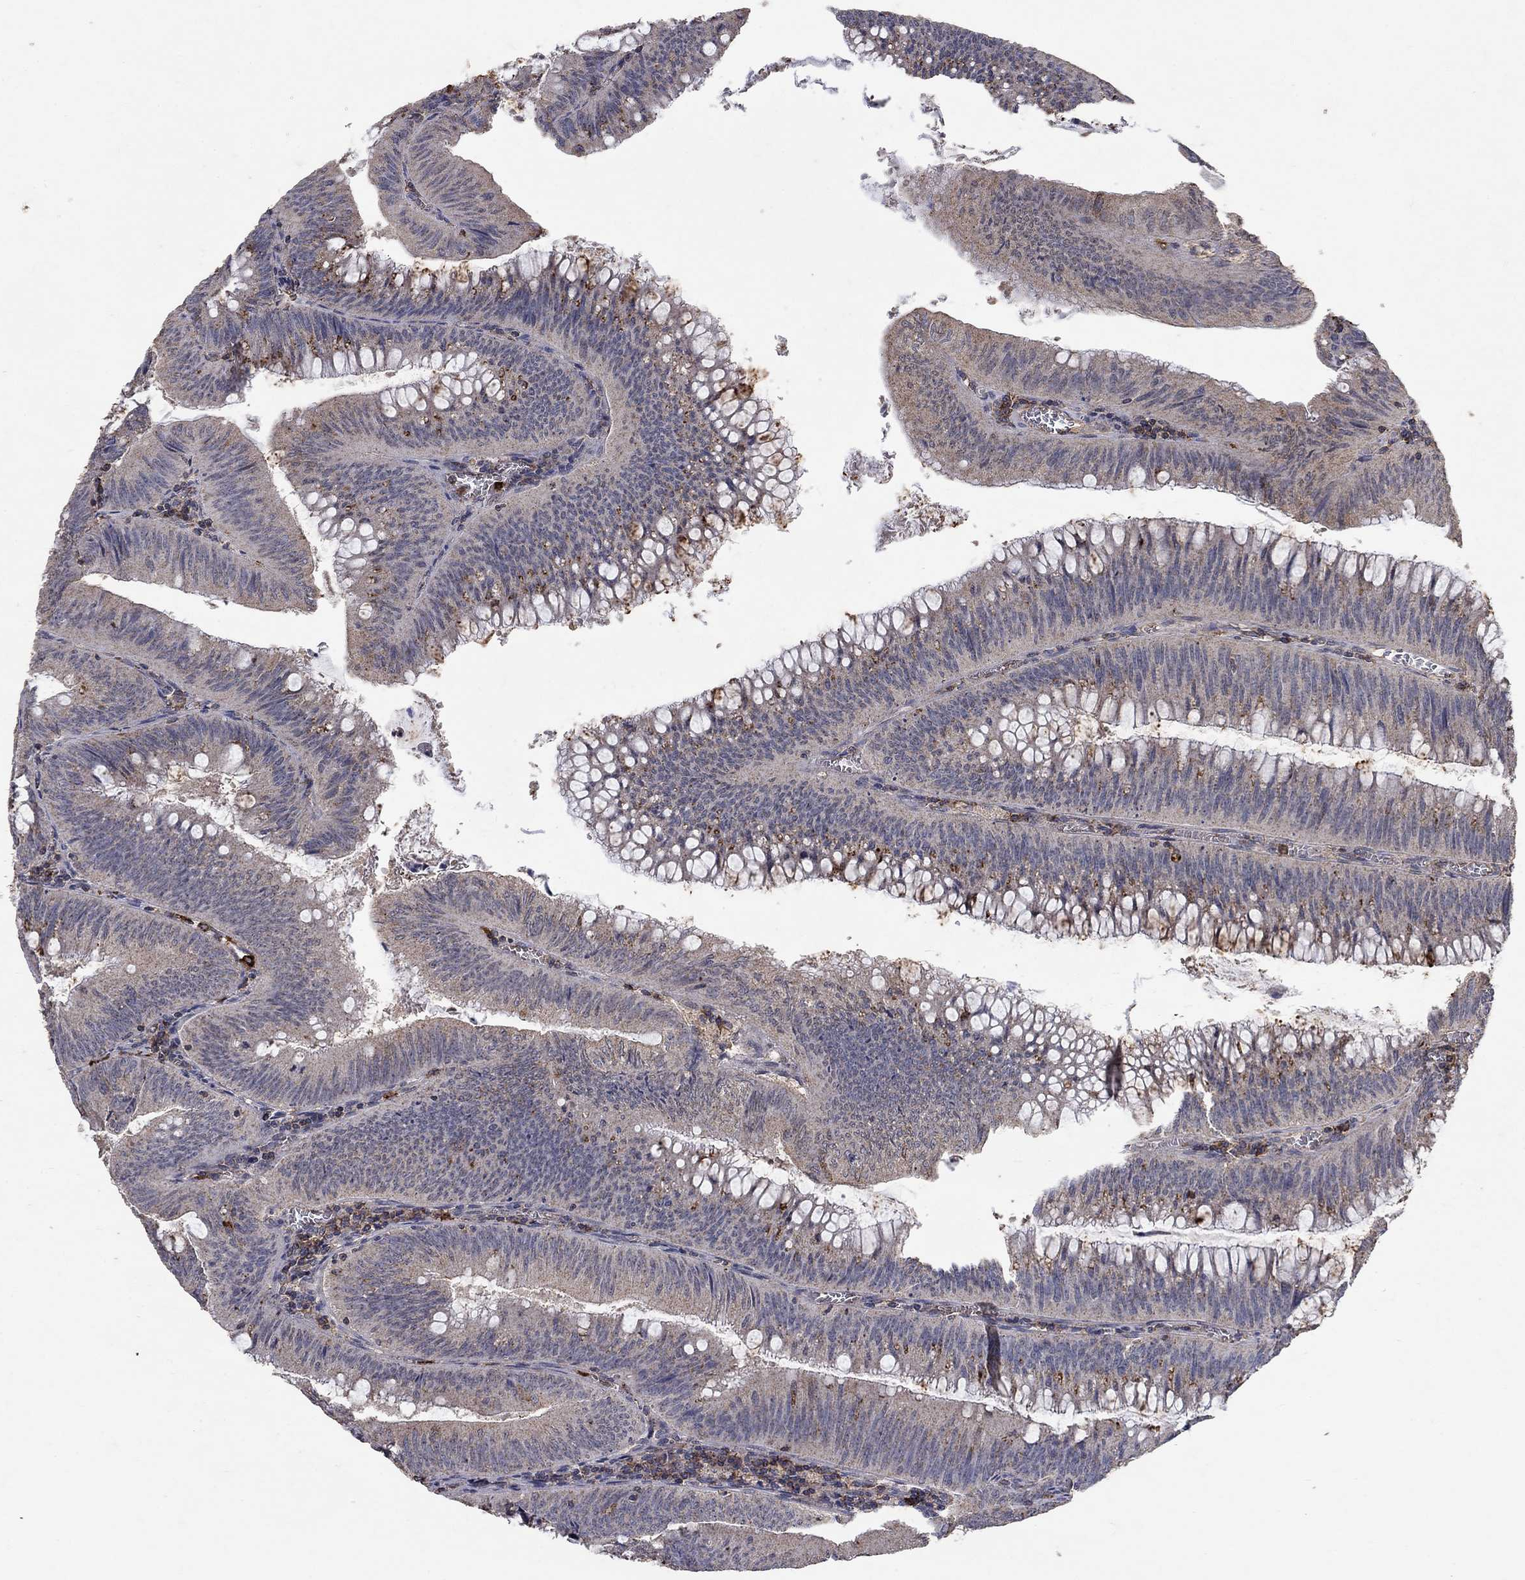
{"staining": {"intensity": "weak", "quantity": "25%-75%", "location": "cytoplasmic/membranous"}, "tissue": "colorectal cancer", "cell_type": "Tumor cells", "image_type": "cancer", "snomed": [{"axis": "morphology", "description": "Adenocarcinoma, NOS"}, {"axis": "topography", "description": "Rectum"}], "caption": "Immunohistochemistry (IHC) of human colorectal adenocarcinoma shows low levels of weak cytoplasmic/membranous positivity in approximately 25%-75% of tumor cells.", "gene": "CD24", "patient": {"sex": "female", "age": 72}}